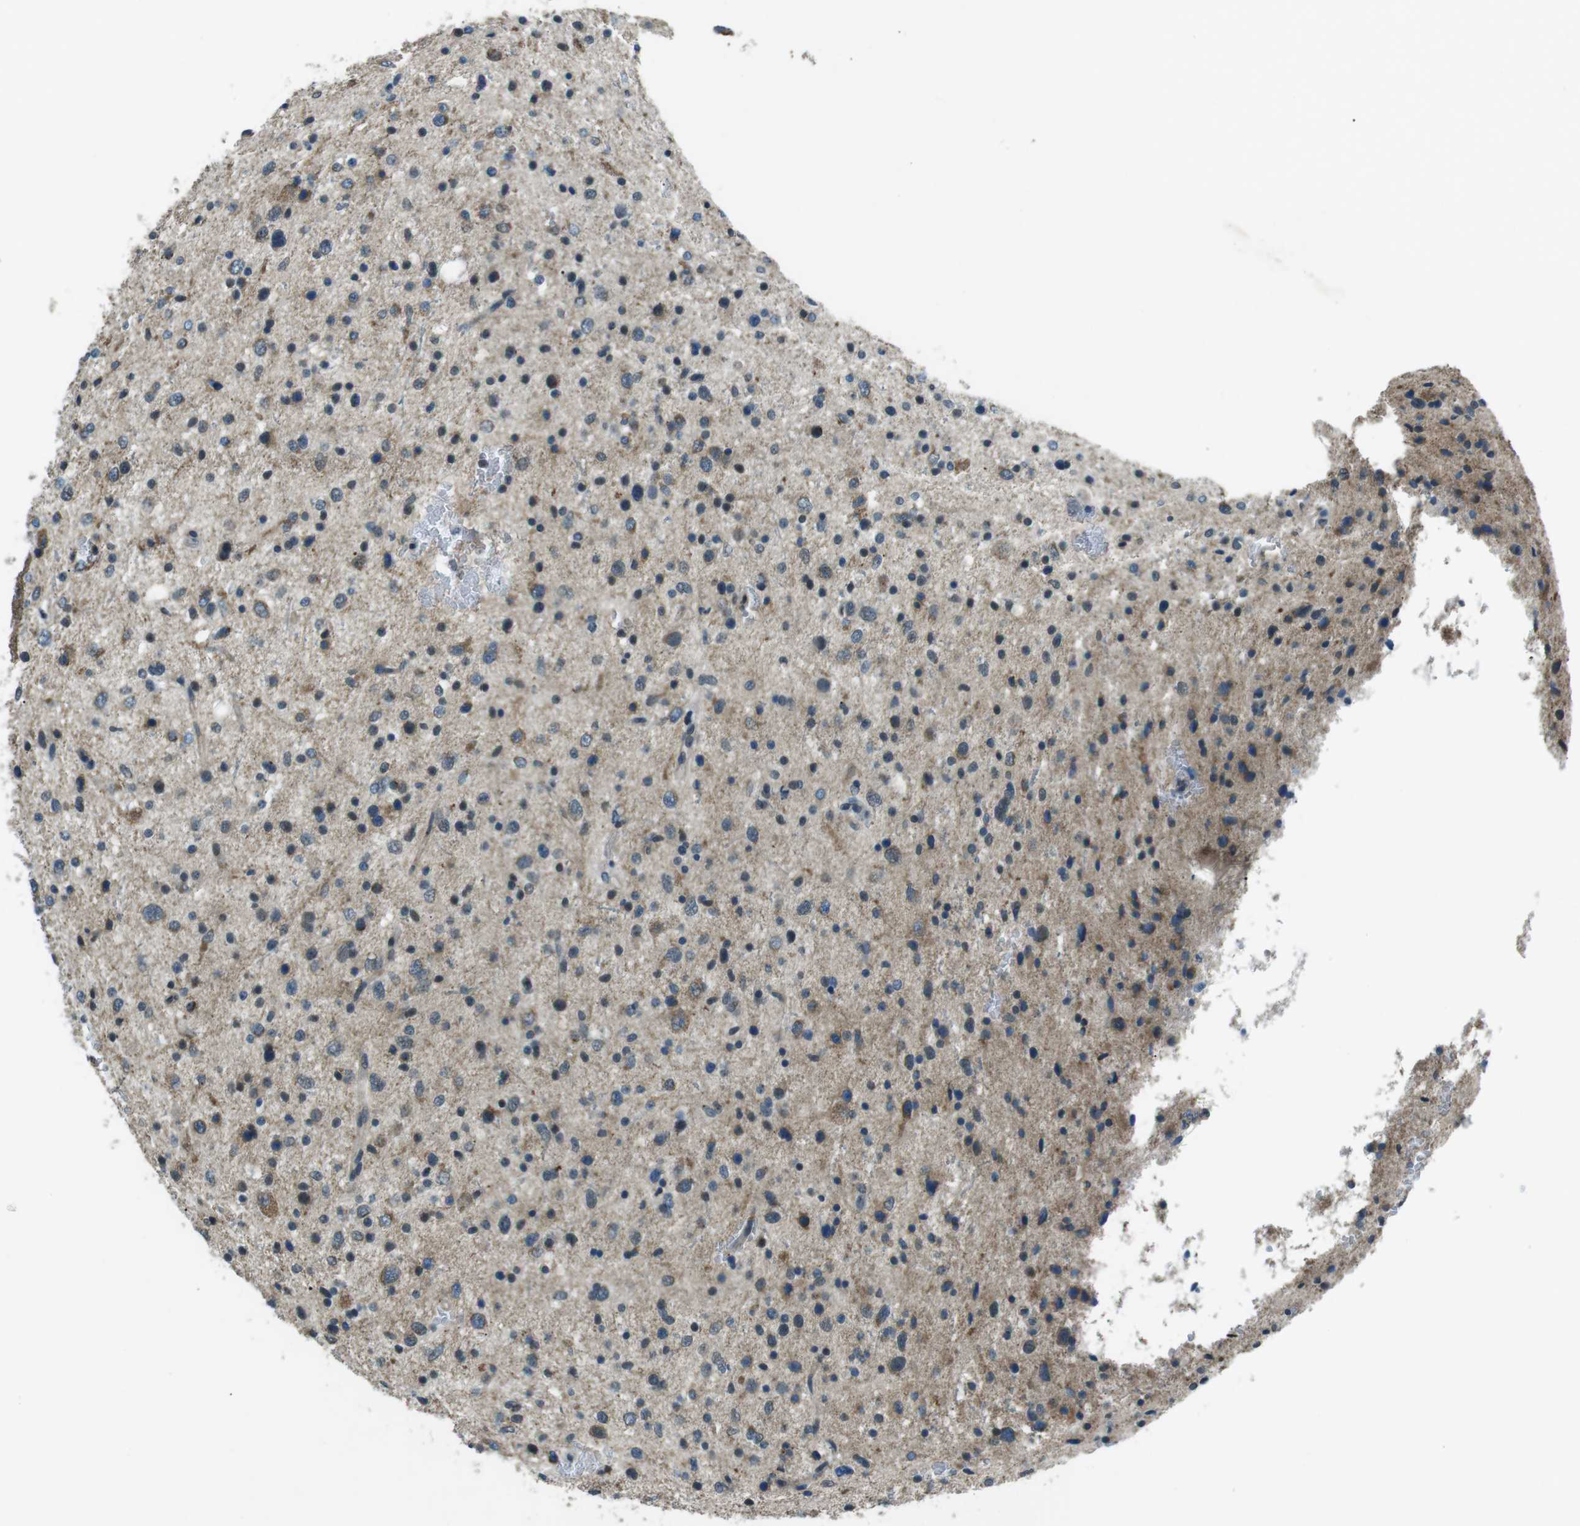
{"staining": {"intensity": "weak", "quantity": "<25%", "location": "cytoplasmic/membranous"}, "tissue": "glioma", "cell_type": "Tumor cells", "image_type": "cancer", "snomed": [{"axis": "morphology", "description": "Glioma, malignant, Low grade"}, {"axis": "topography", "description": "Brain"}], "caption": "Photomicrograph shows no protein positivity in tumor cells of glioma tissue. Nuclei are stained in blue.", "gene": "FAM3B", "patient": {"sex": "female", "age": 37}}